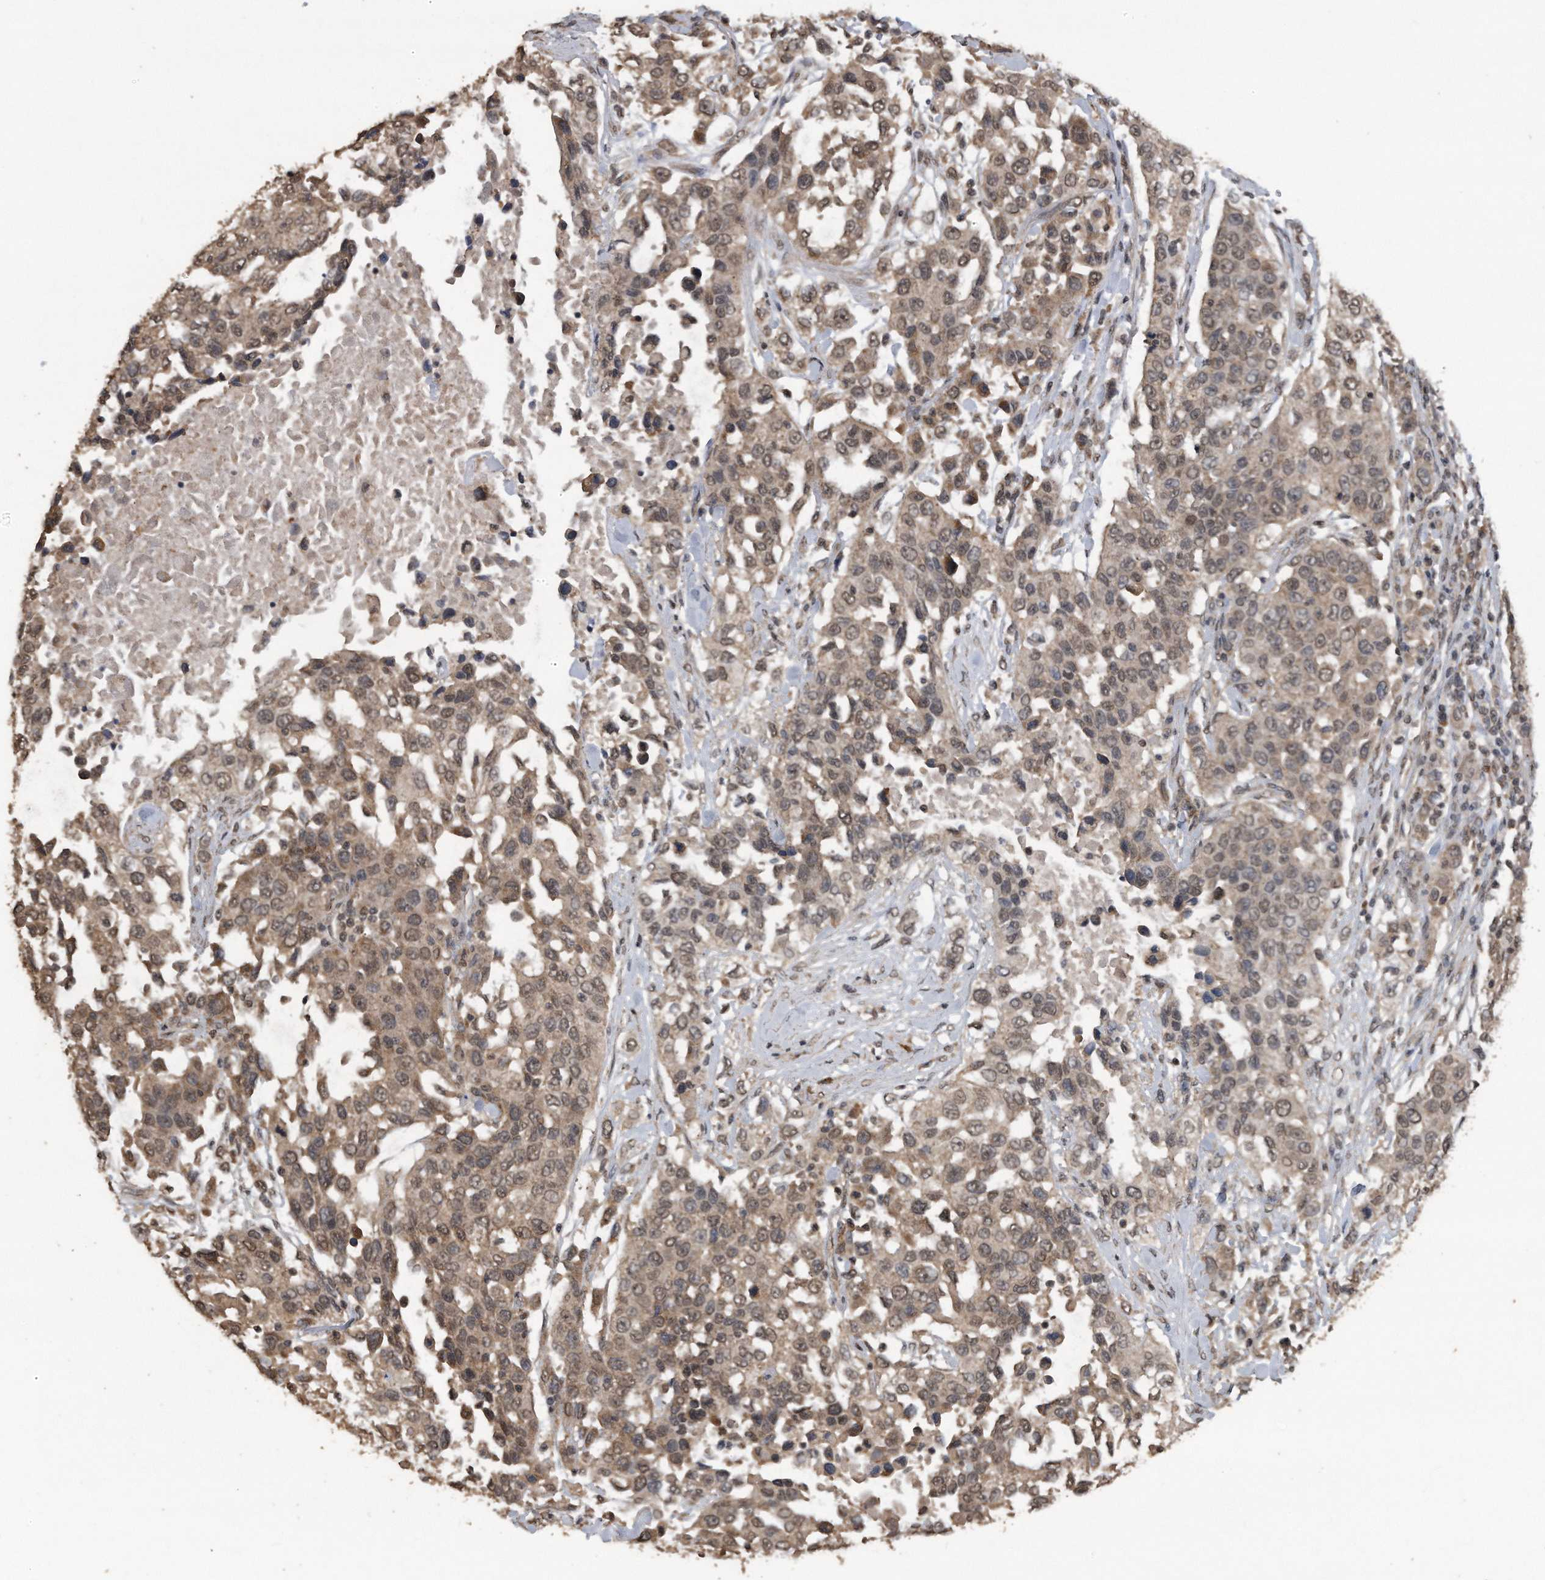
{"staining": {"intensity": "weak", "quantity": ">75%", "location": "cytoplasmic/membranous,nuclear"}, "tissue": "urothelial cancer", "cell_type": "Tumor cells", "image_type": "cancer", "snomed": [{"axis": "morphology", "description": "Urothelial carcinoma, High grade"}, {"axis": "topography", "description": "Urinary bladder"}], "caption": "The immunohistochemical stain shows weak cytoplasmic/membranous and nuclear positivity in tumor cells of urothelial carcinoma (high-grade) tissue. The staining was performed using DAB (3,3'-diaminobenzidine), with brown indicating positive protein expression. Nuclei are stained blue with hematoxylin.", "gene": "CRYZL1", "patient": {"sex": "female", "age": 80}}